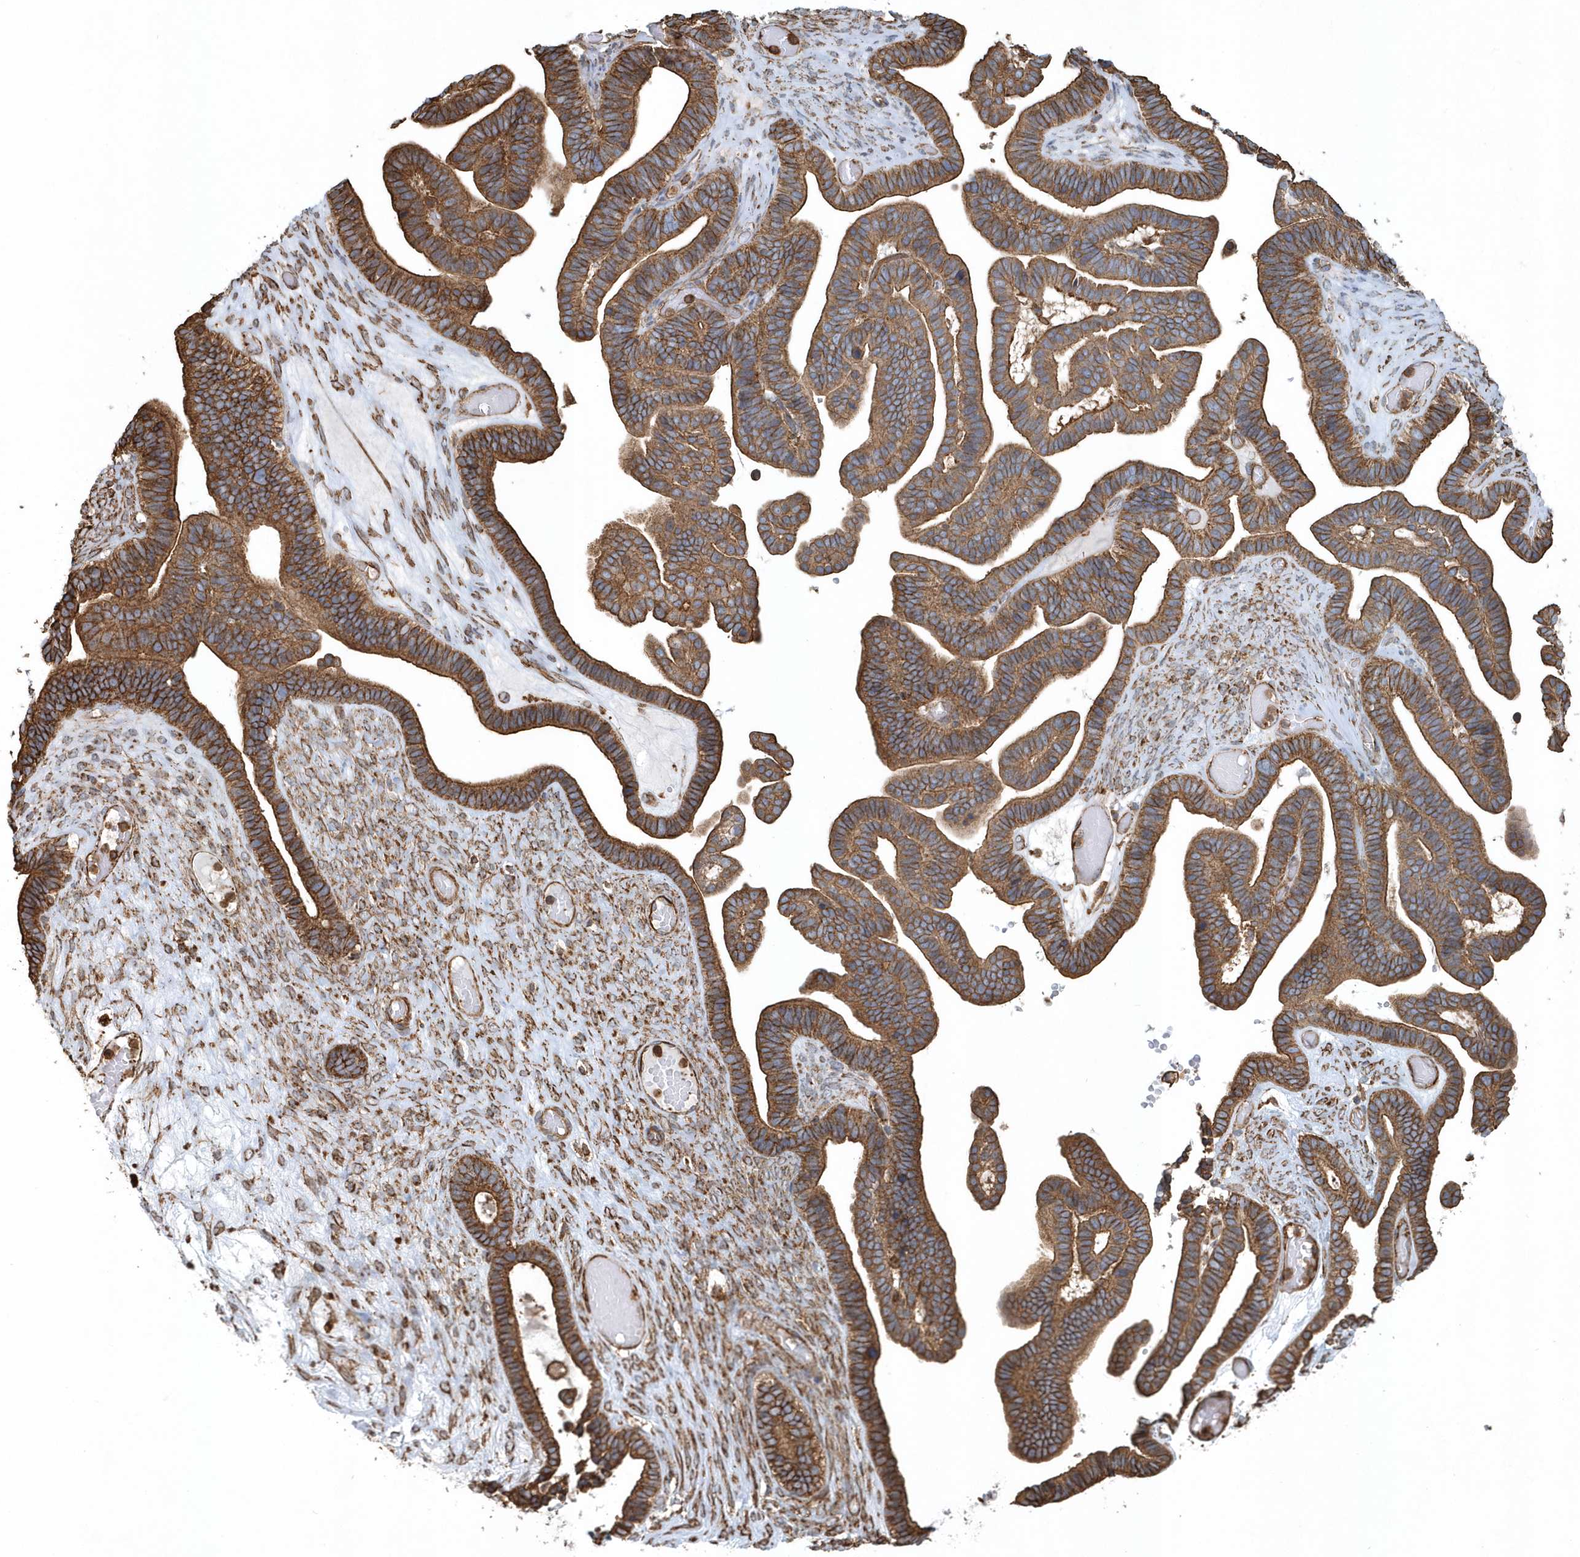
{"staining": {"intensity": "moderate", "quantity": ">75%", "location": "cytoplasmic/membranous"}, "tissue": "ovarian cancer", "cell_type": "Tumor cells", "image_type": "cancer", "snomed": [{"axis": "morphology", "description": "Cystadenocarcinoma, serous, NOS"}, {"axis": "topography", "description": "Ovary"}], "caption": "Serous cystadenocarcinoma (ovarian) was stained to show a protein in brown. There is medium levels of moderate cytoplasmic/membranous positivity in approximately >75% of tumor cells.", "gene": "MMUT", "patient": {"sex": "female", "age": 56}}